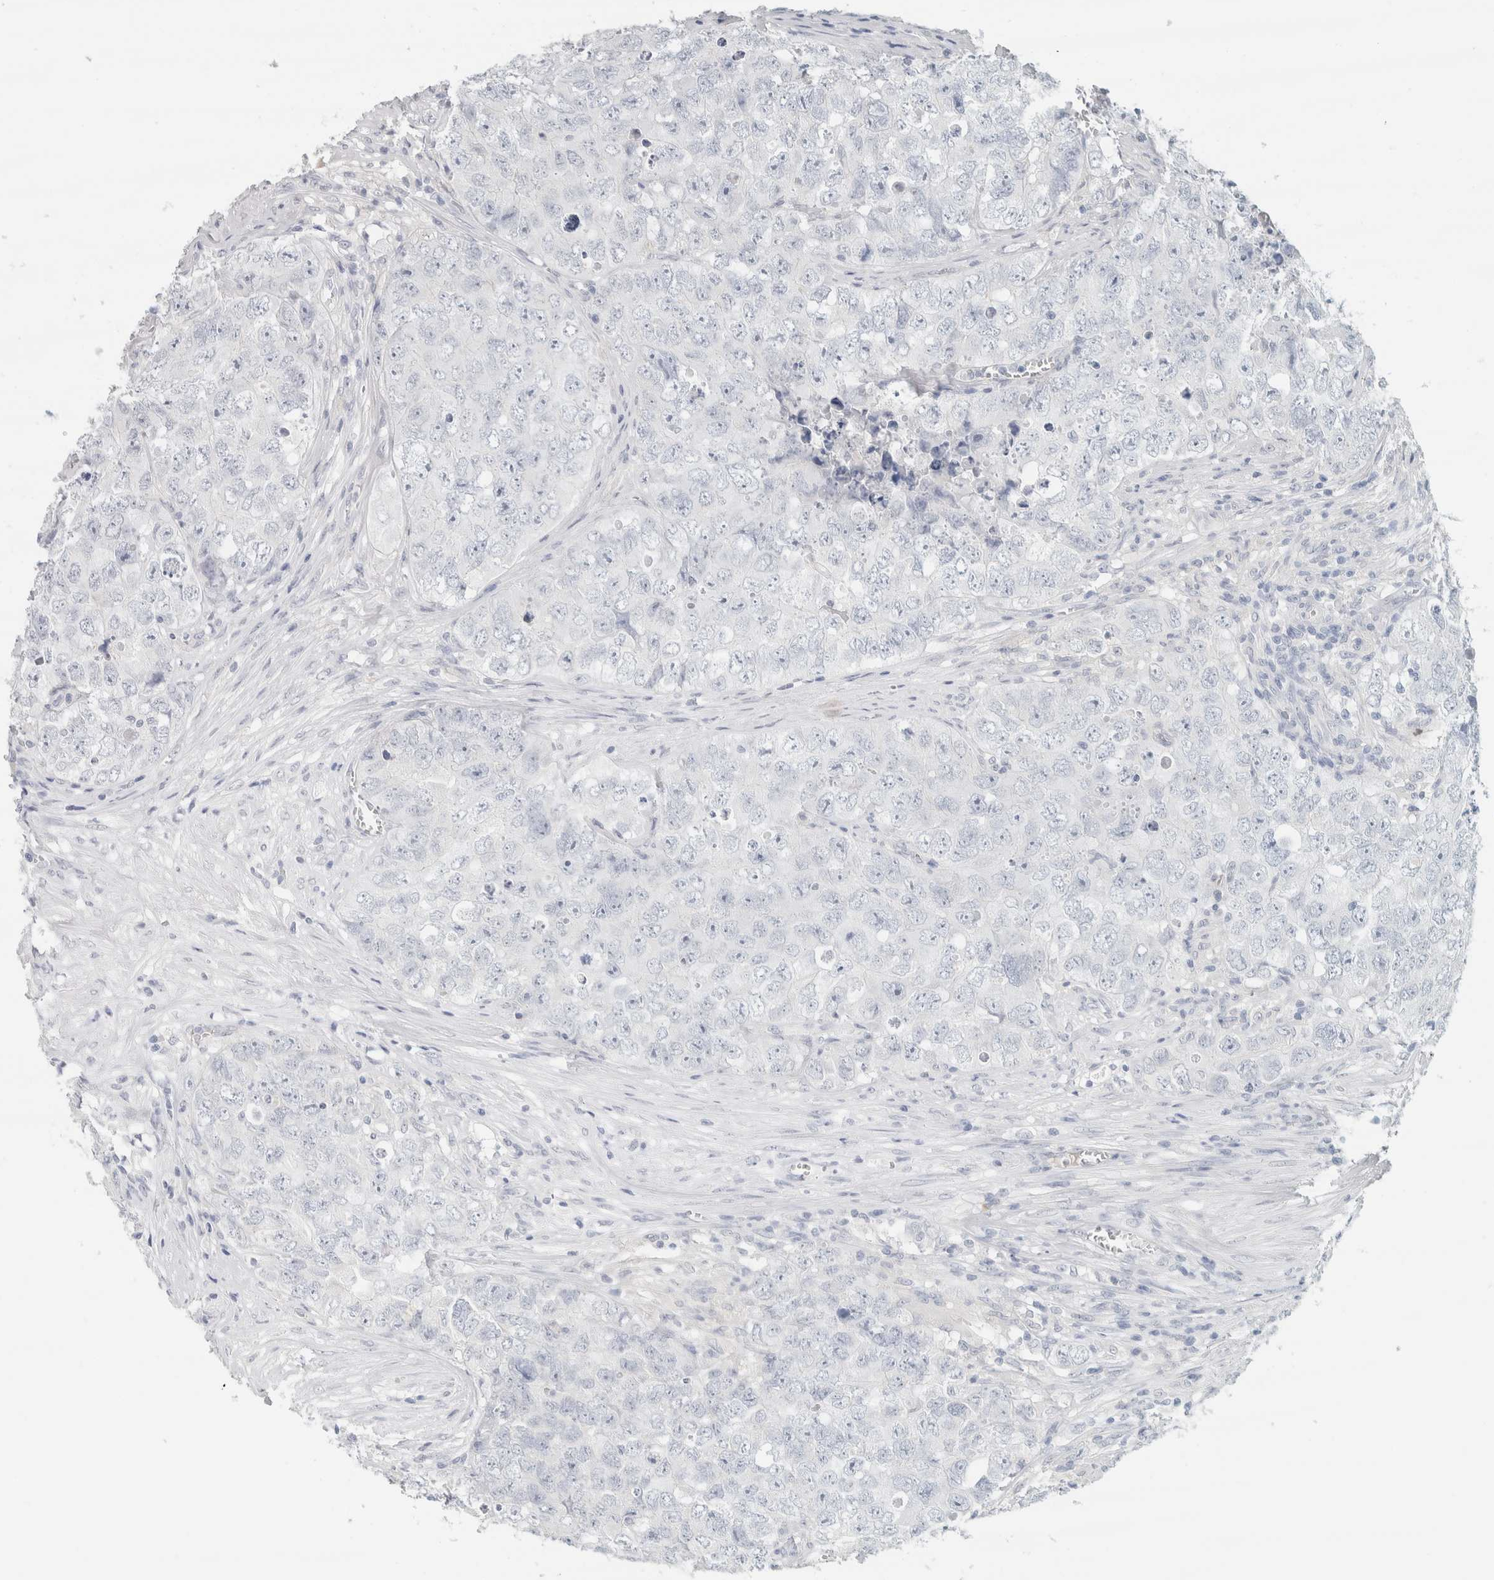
{"staining": {"intensity": "negative", "quantity": "none", "location": "none"}, "tissue": "testis cancer", "cell_type": "Tumor cells", "image_type": "cancer", "snomed": [{"axis": "morphology", "description": "Seminoma, NOS"}, {"axis": "morphology", "description": "Carcinoma, Embryonal, NOS"}, {"axis": "topography", "description": "Testis"}], "caption": "Testis seminoma was stained to show a protein in brown. There is no significant staining in tumor cells. The staining is performed using DAB (3,3'-diaminobenzidine) brown chromogen with nuclei counter-stained in using hematoxylin.", "gene": "IL6", "patient": {"sex": "male", "age": 43}}